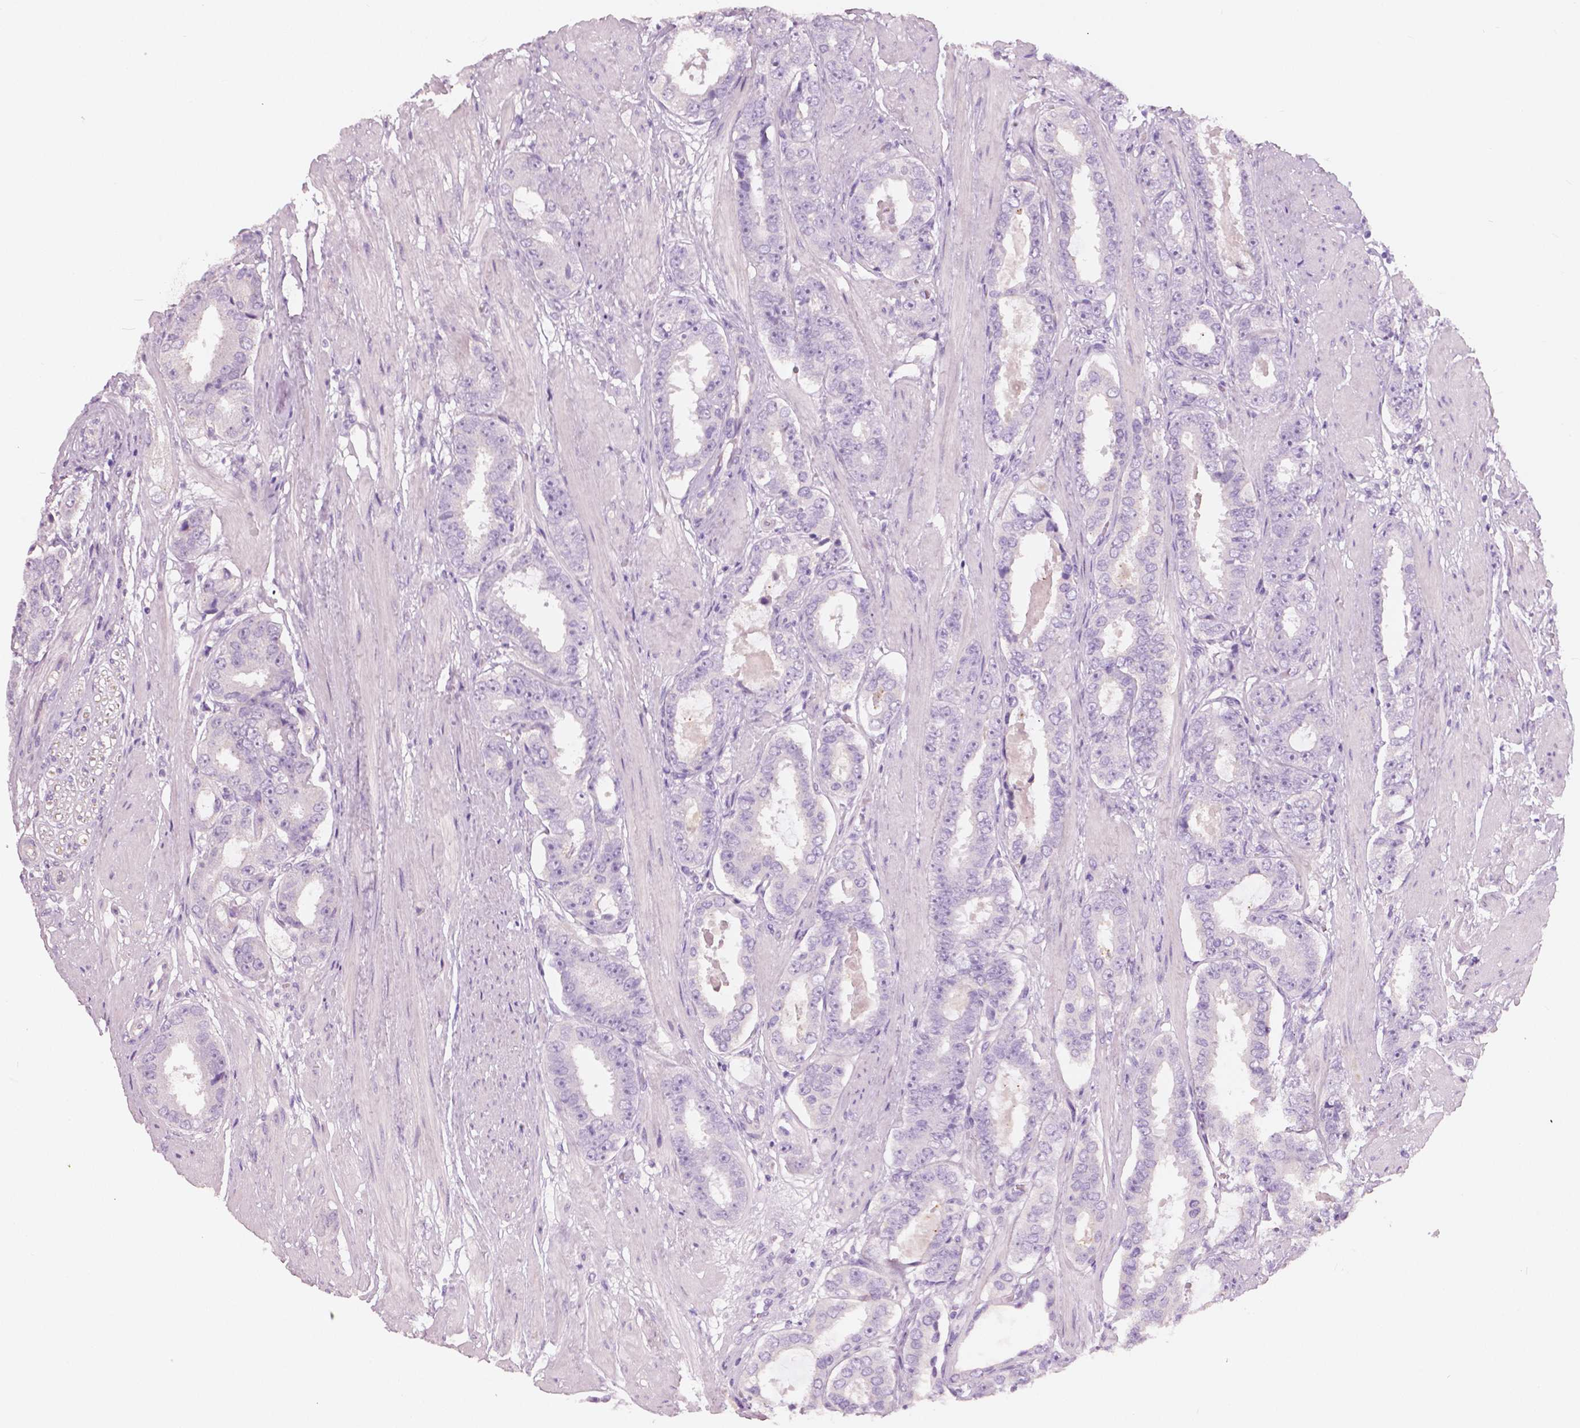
{"staining": {"intensity": "negative", "quantity": "none", "location": "none"}, "tissue": "prostate cancer", "cell_type": "Tumor cells", "image_type": "cancer", "snomed": [{"axis": "morphology", "description": "Adenocarcinoma, High grade"}, {"axis": "topography", "description": "Prostate"}], "caption": "Tumor cells show no significant positivity in prostate adenocarcinoma (high-grade).", "gene": "A4GNT", "patient": {"sex": "male", "age": 63}}